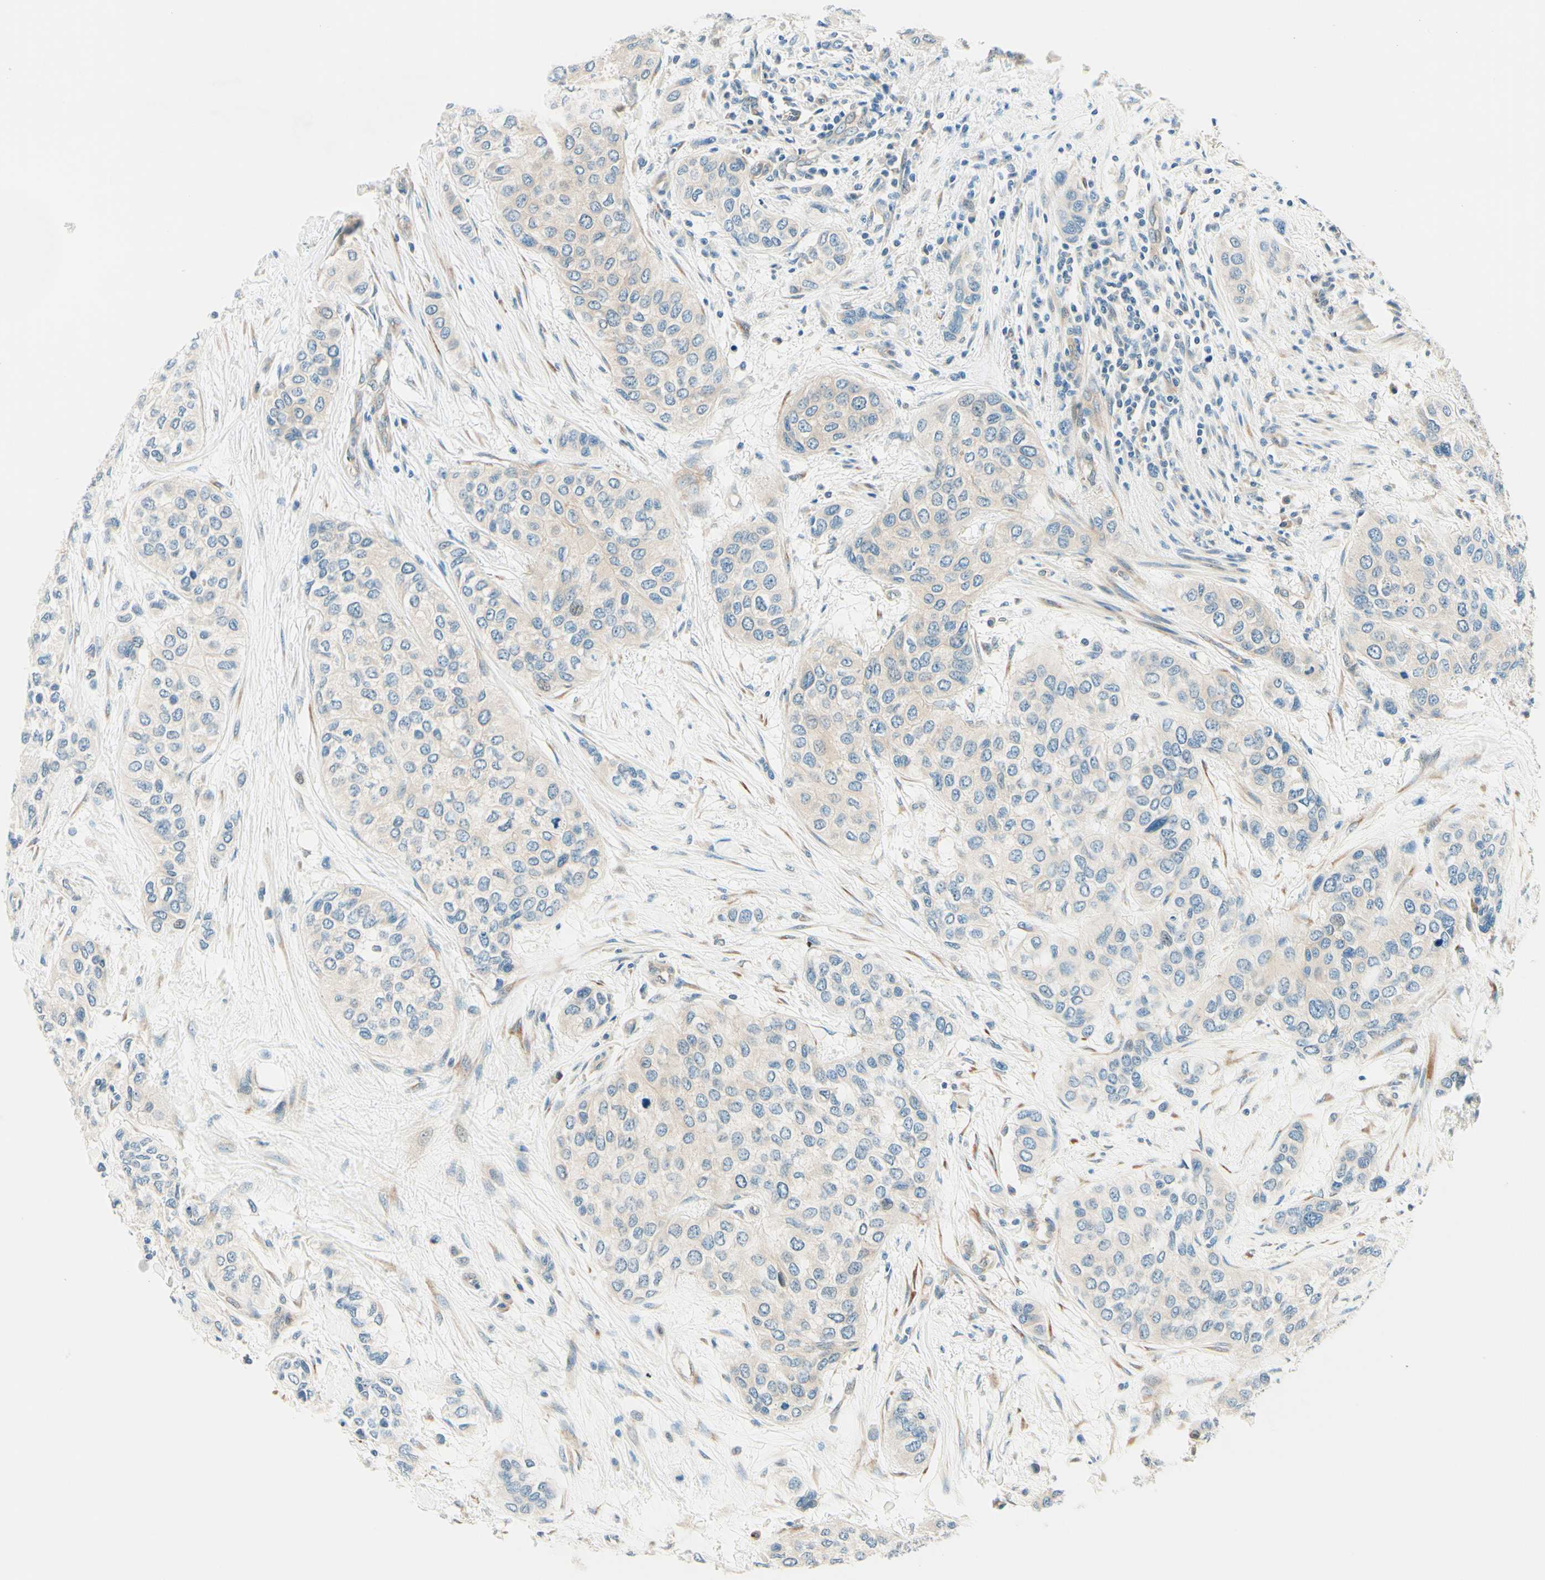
{"staining": {"intensity": "negative", "quantity": "none", "location": "none"}, "tissue": "urothelial cancer", "cell_type": "Tumor cells", "image_type": "cancer", "snomed": [{"axis": "morphology", "description": "Urothelial carcinoma, High grade"}, {"axis": "topography", "description": "Urinary bladder"}], "caption": "An immunohistochemistry micrograph of urothelial cancer is shown. There is no staining in tumor cells of urothelial cancer. (DAB immunohistochemistry with hematoxylin counter stain).", "gene": "TAOK2", "patient": {"sex": "female", "age": 56}}